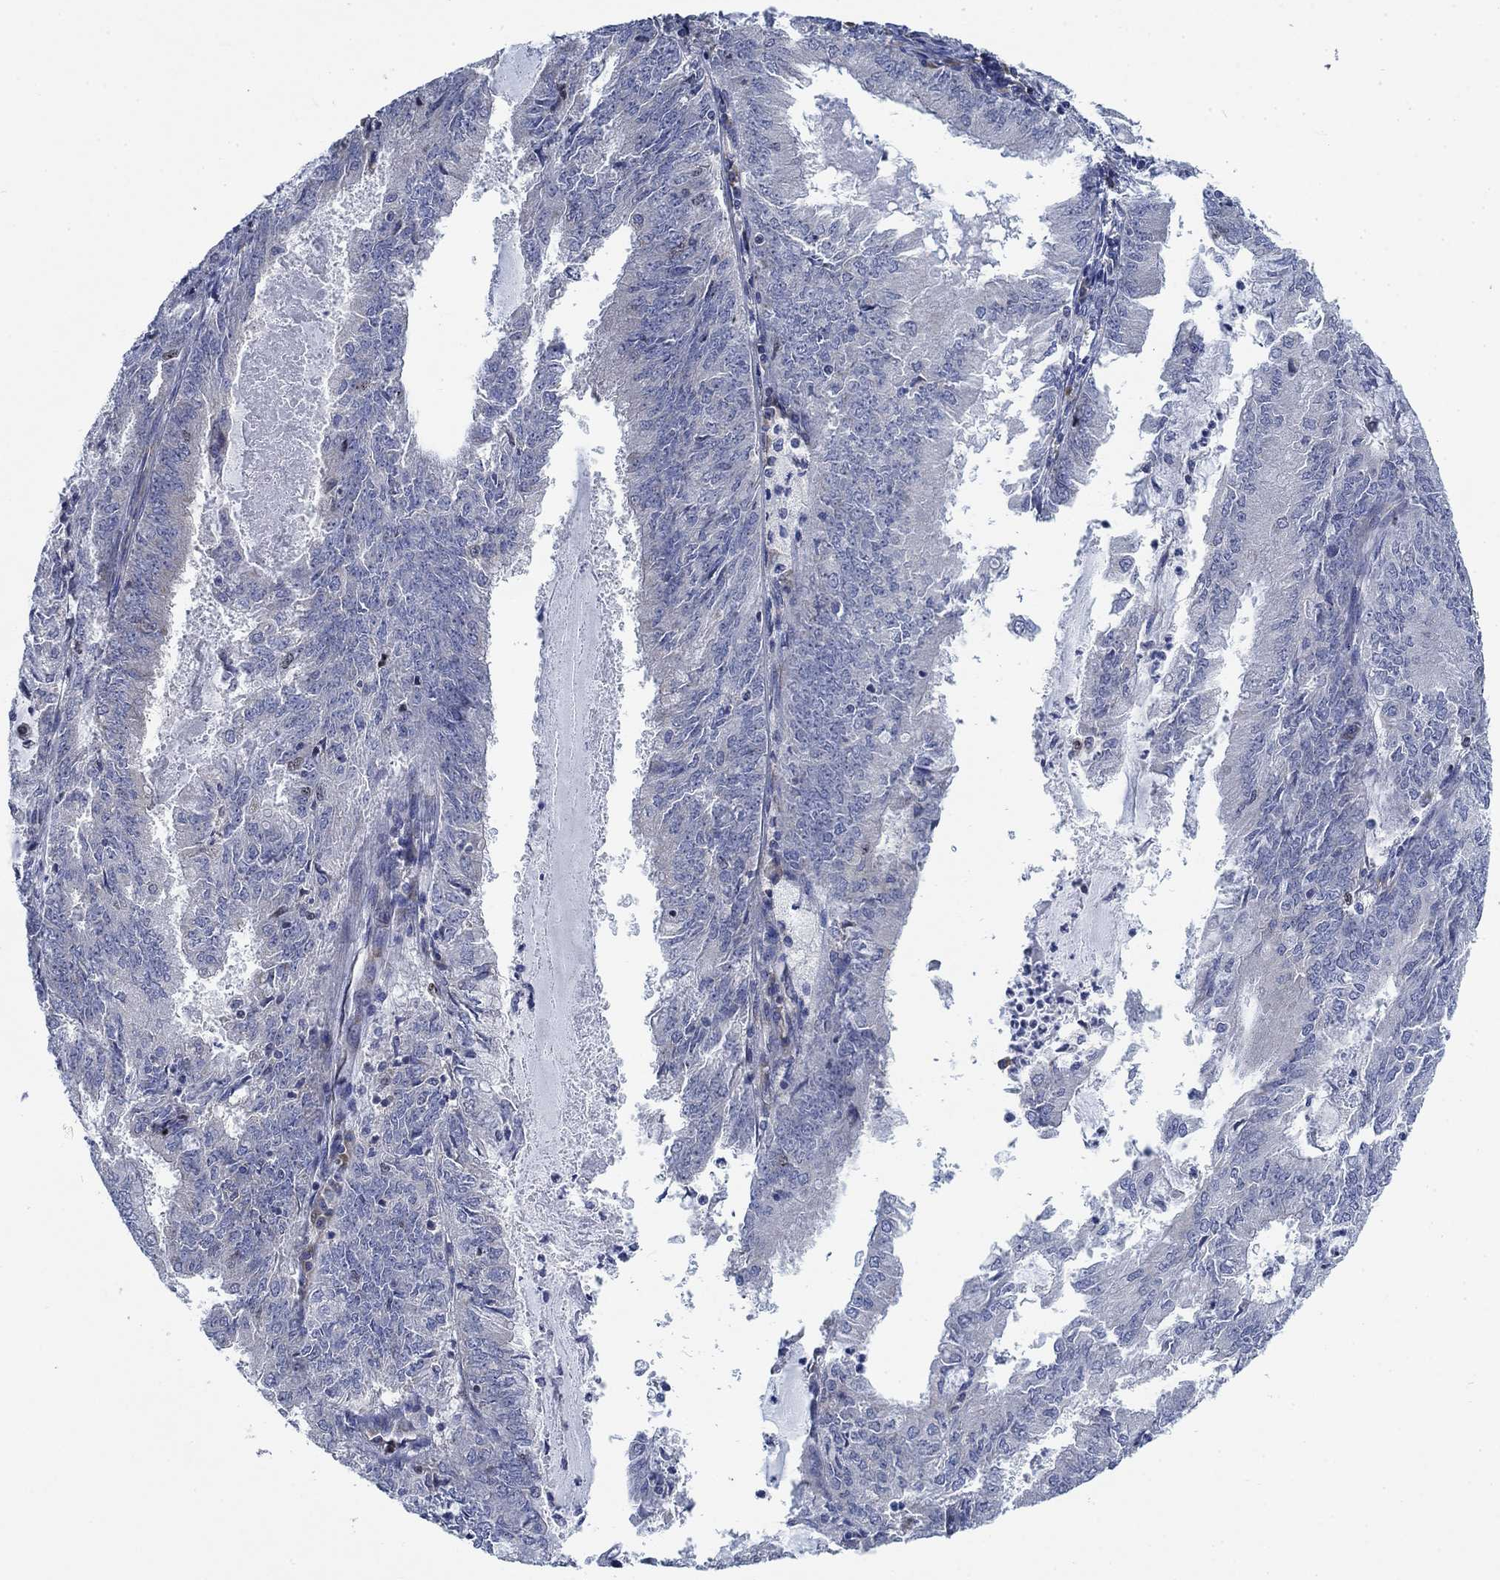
{"staining": {"intensity": "negative", "quantity": "none", "location": "none"}, "tissue": "endometrial cancer", "cell_type": "Tumor cells", "image_type": "cancer", "snomed": [{"axis": "morphology", "description": "Adenocarcinoma, NOS"}, {"axis": "topography", "description": "Endometrium"}], "caption": "Endometrial adenocarcinoma was stained to show a protein in brown. There is no significant staining in tumor cells.", "gene": "MMP24", "patient": {"sex": "female", "age": 57}}